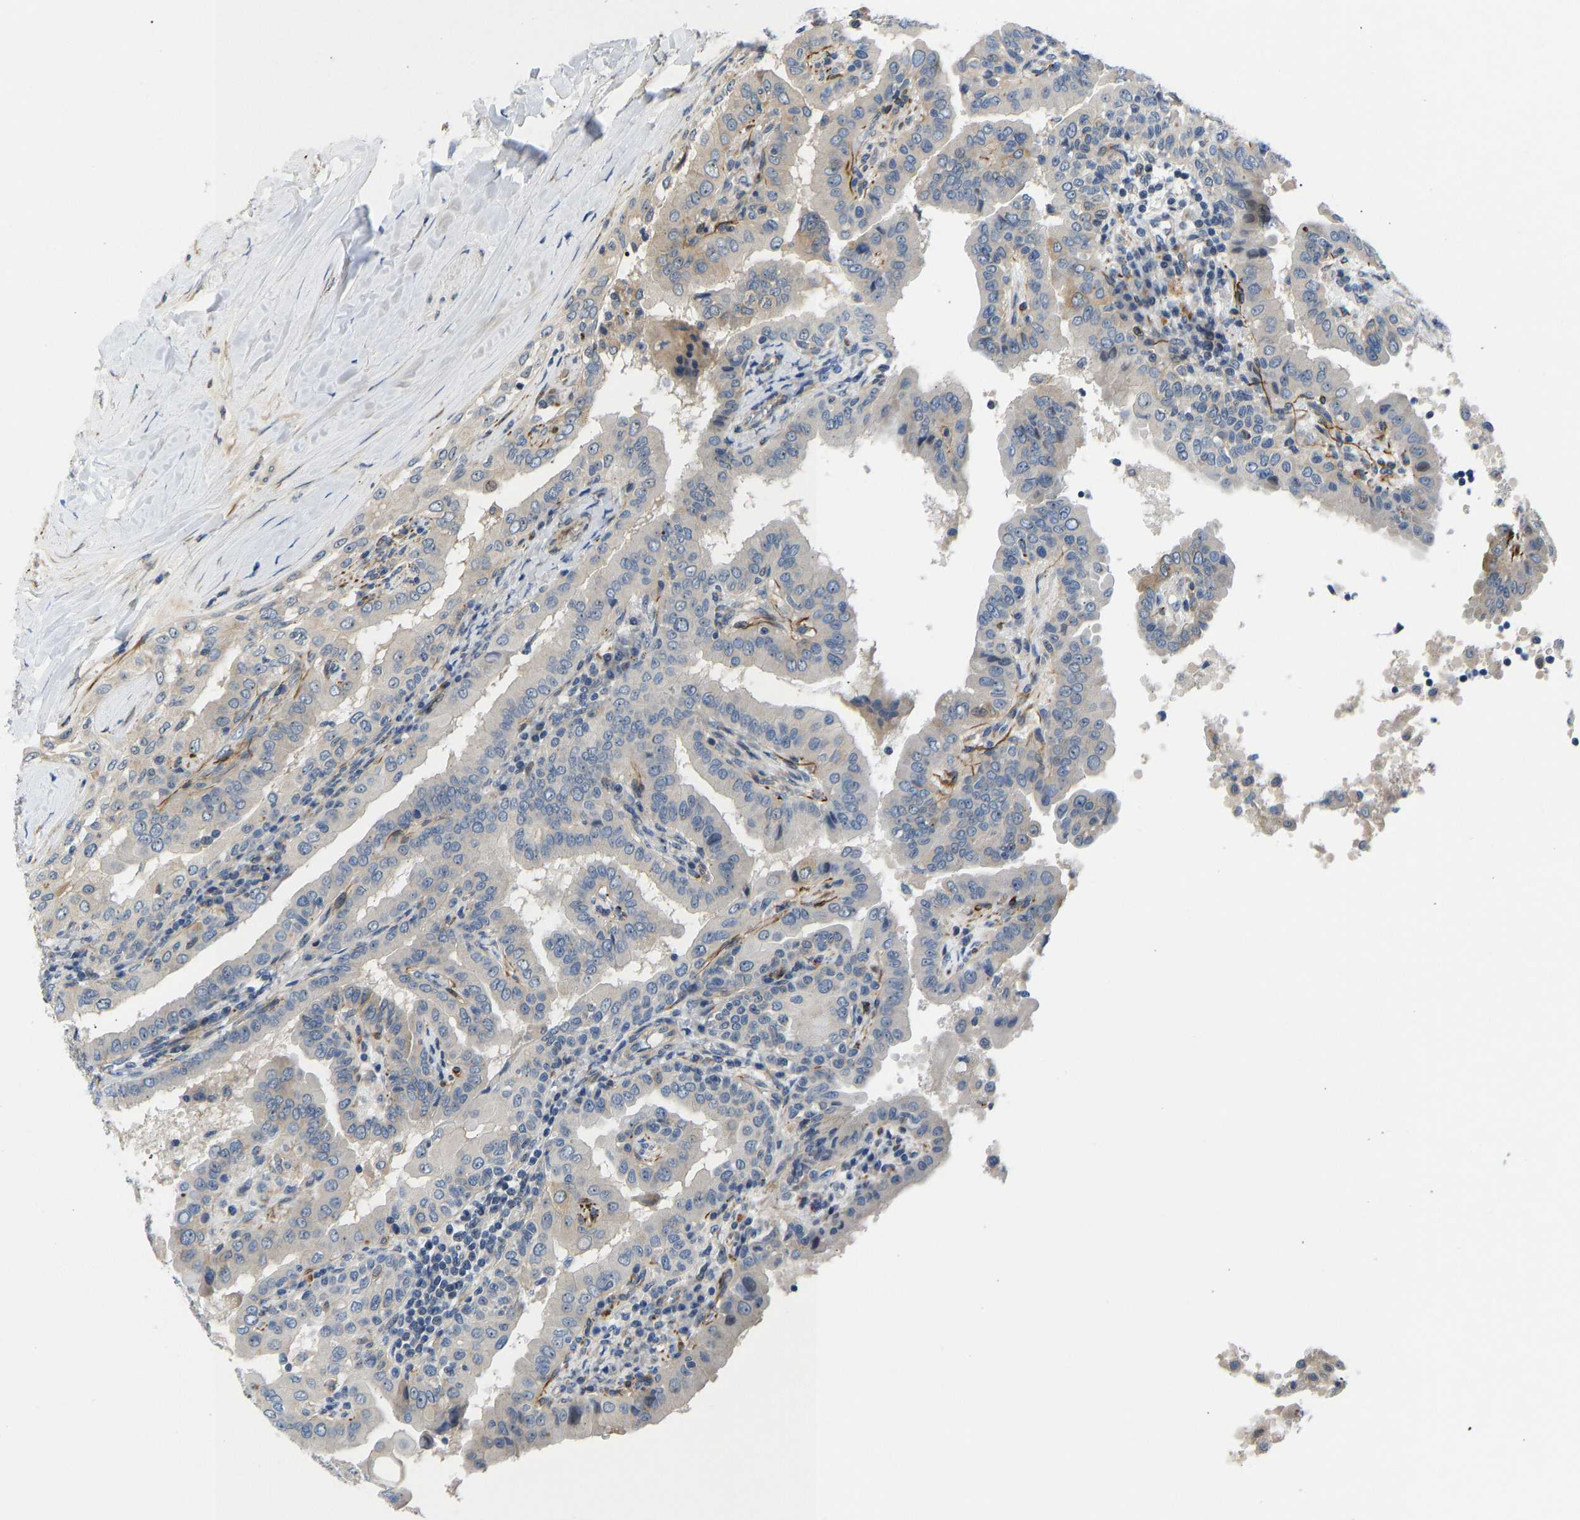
{"staining": {"intensity": "negative", "quantity": "none", "location": "none"}, "tissue": "thyroid cancer", "cell_type": "Tumor cells", "image_type": "cancer", "snomed": [{"axis": "morphology", "description": "Papillary adenocarcinoma, NOS"}, {"axis": "topography", "description": "Thyroid gland"}], "caption": "This is a histopathology image of immunohistochemistry staining of thyroid cancer, which shows no expression in tumor cells.", "gene": "RESF1", "patient": {"sex": "male", "age": 33}}